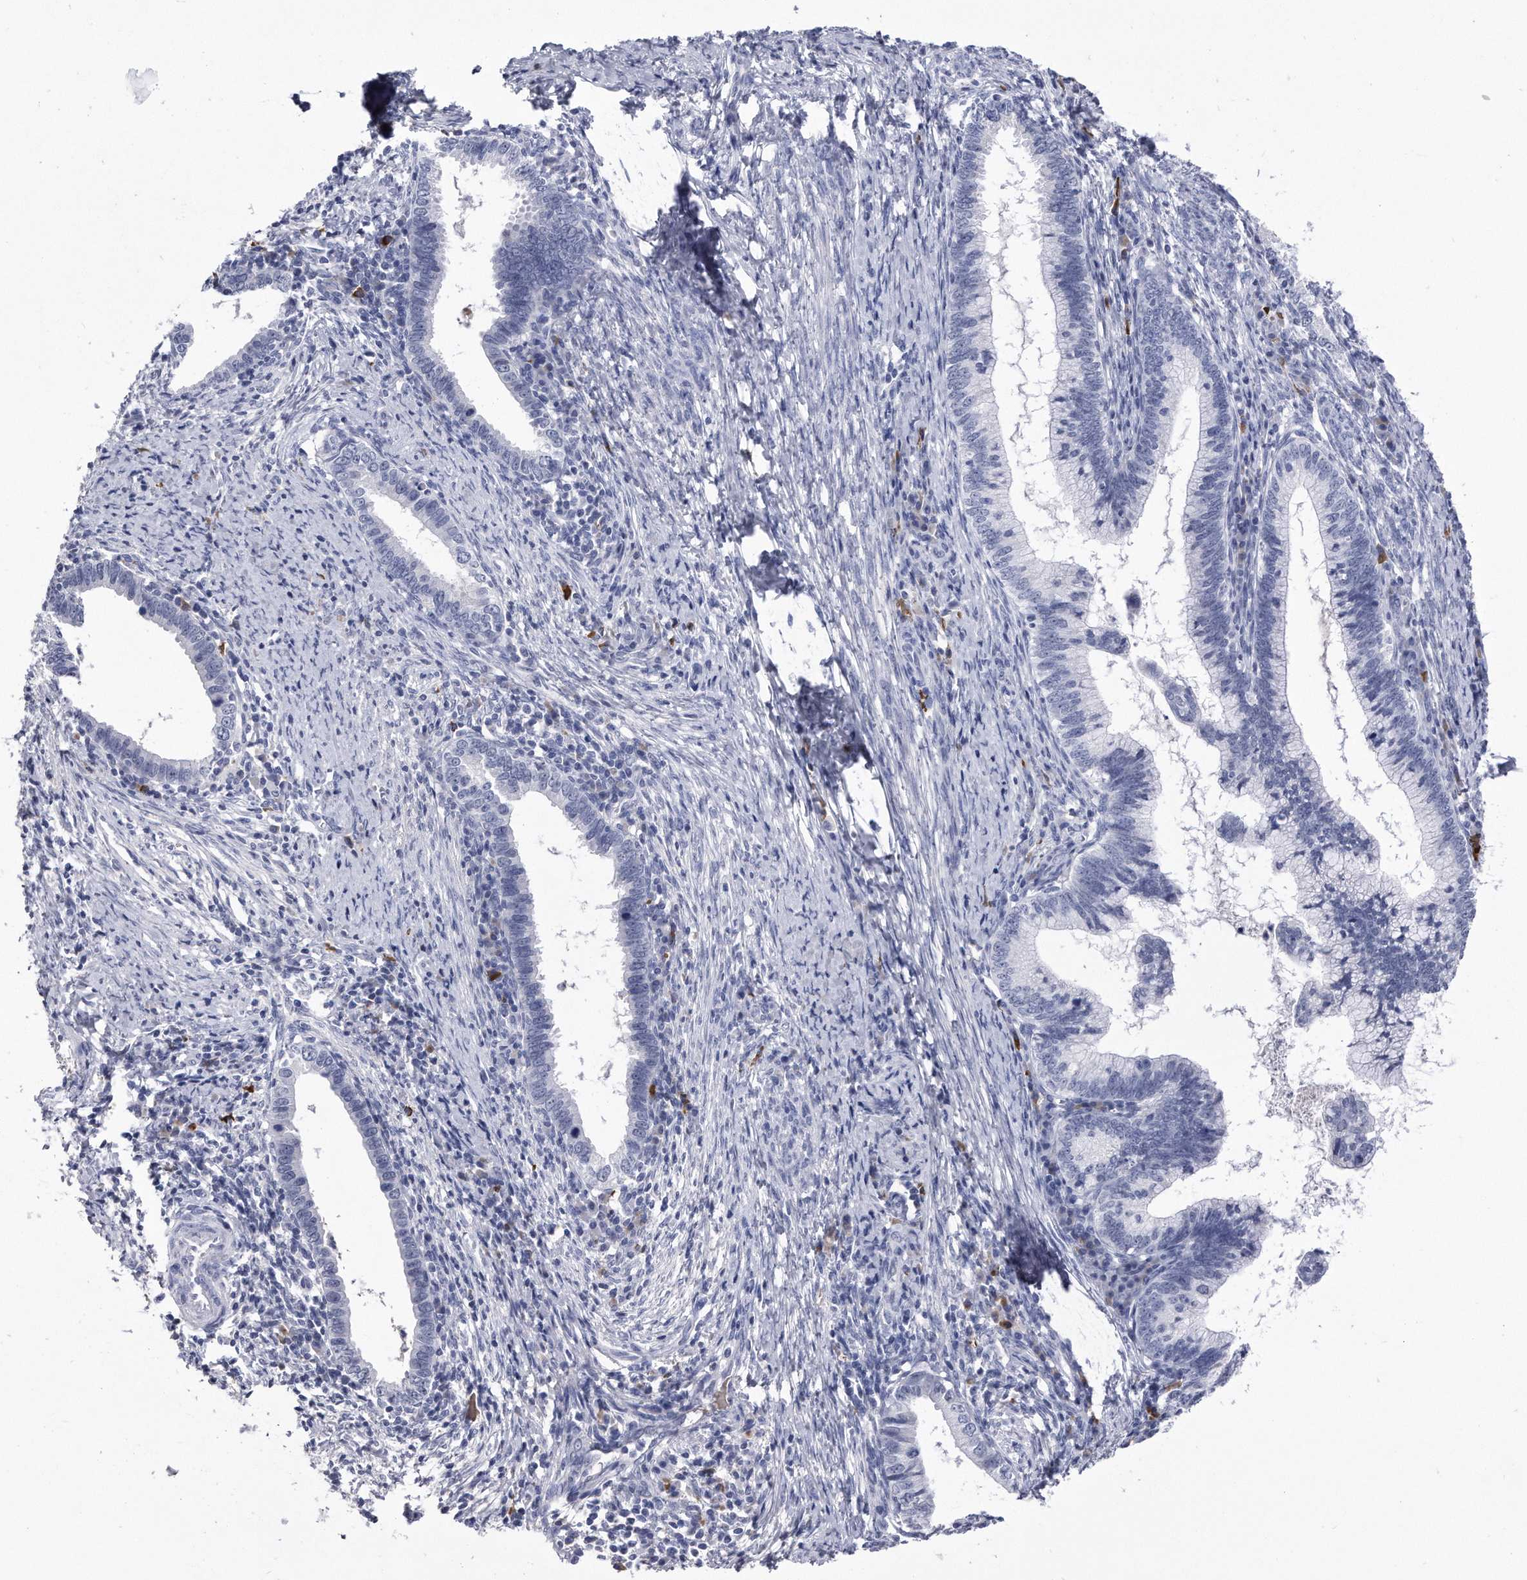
{"staining": {"intensity": "negative", "quantity": "none", "location": "none"}, "tissue": "cervical cancer", "cell_type": "Tumor cells", "image_type": "cancer", "snomed": [{"axis": "morphology", "description": "Adenocarcinoma, NOS"}, {"axis": "topography", "description": "Cervix"}], "caption": "Protein analysis of cervical cancer (adenocarcinoma) exhibits no significant staining in tumor cells. The staining was performed using DAB to visualize the protein expression in brown, while the nuclei were stained in blue with hematoxylin (Magnification: 20x).", "gene": "KCTD8", "patient": {"sex": "female", "age": 36}}